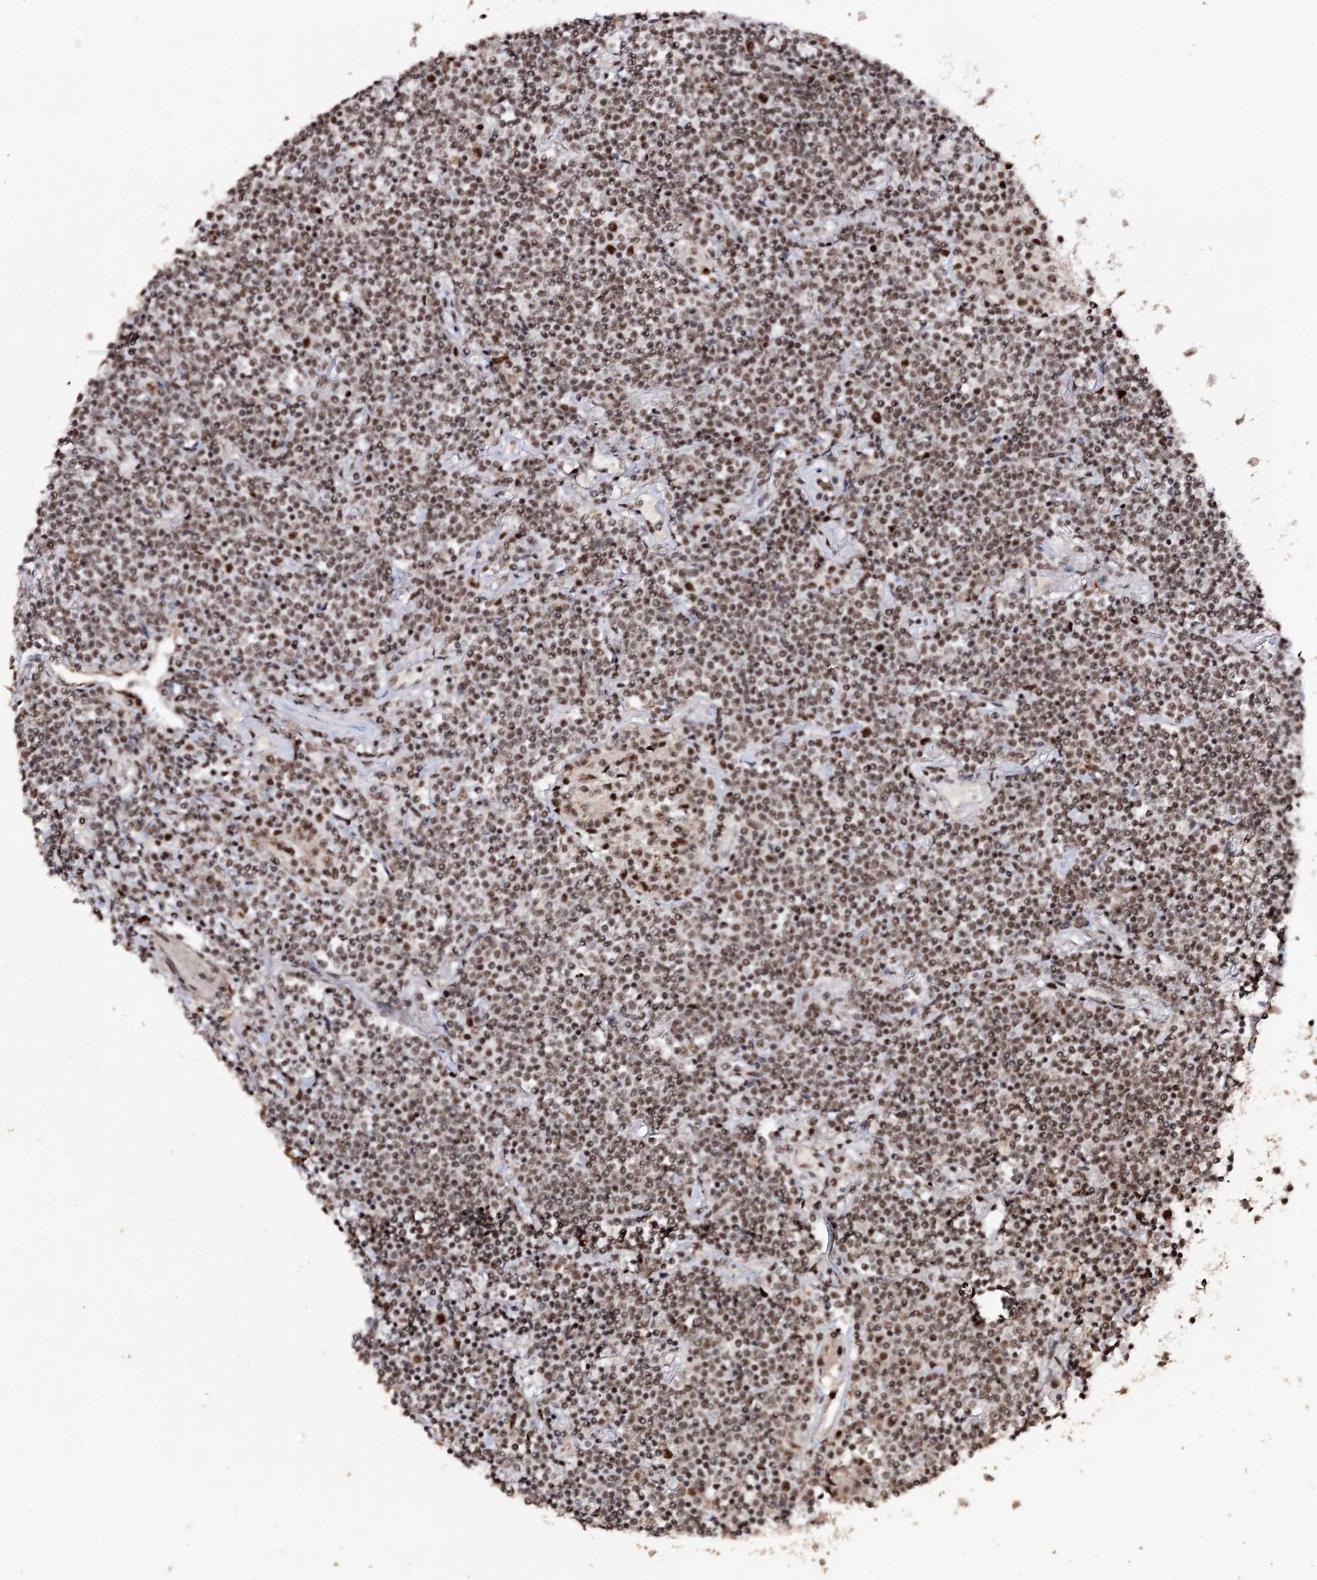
{"staining": {"intensity": "moderate", "quantity": ">75%", "location": "nuclear"}, "tissue": "lymphoma", "cell_type": "Tumor cells", "image_type": "cancer", "snomed": [{"axis": "morphology", "description": "Malignant lymphoma, non-Hodgkin's type, Low grade"}, {"axis": "topography", "description": "Lung"}], "caption": "IHC staining of lymphoma, which reveals medium levels of moderate nuclear staining in about >75% of tumor cells indicating moderate nuclear protein expression. The staining was performed using DAB (3,3'-diaminobenzidine) (brown) for protein detection and nuclei were counterstained in hematoxylin (blue).", "gene": "U2SURP", "patient": {"sex": "female", "age": 71}}